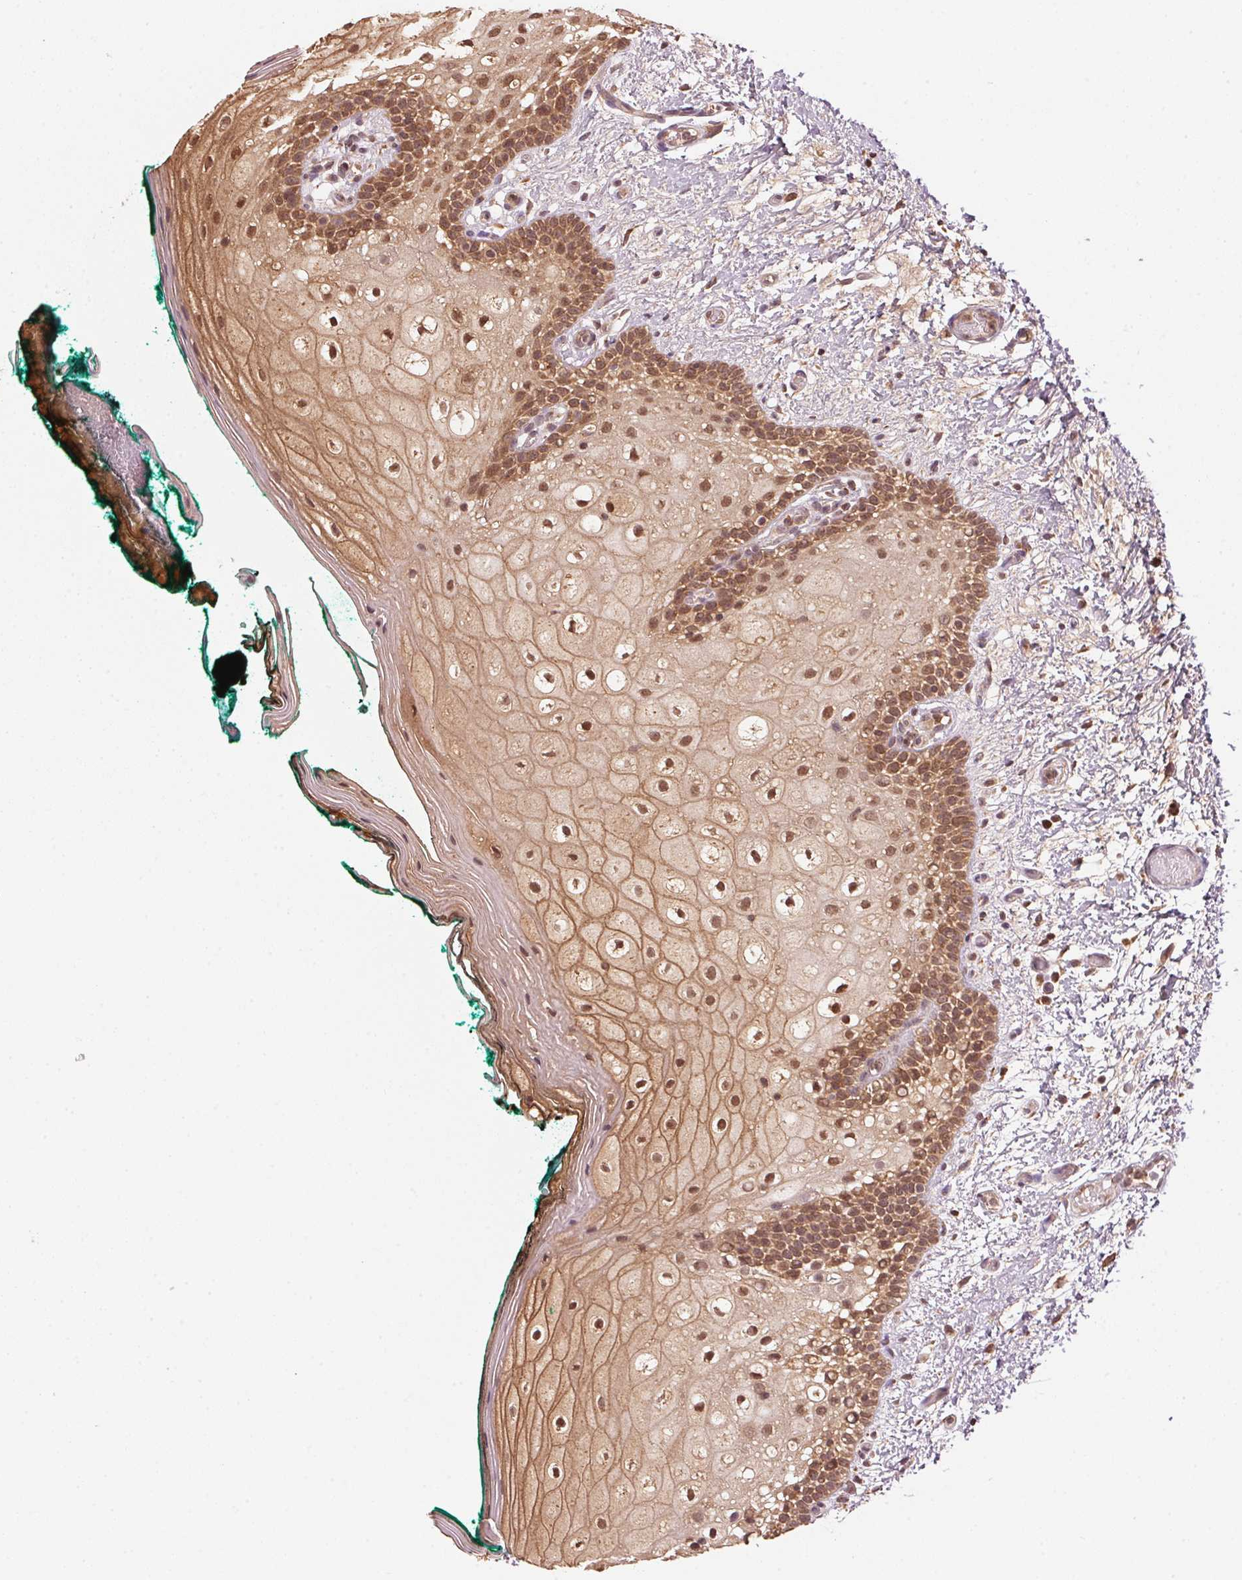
{"staining": {"intensity": "moderate", "quantity": "25%-75%", "location": "cytoplasmic/membranous,nuclear"}, "tissue": "oral mucosa", "cell_type": "Squamous epithelial cells", "image_type": "normal", "snomed": [{"axis": "morphology", "description": "Normal tissue, NOS"}, {"axis": "topography", "description": "Oral tissue"}], "caption": "An immunohistochemistry histopathology image of normal tissue is shown. Protein staining in brown shows moderate cytoplasmic/membranous,nuclear positivity in oral mucosa within squamous epithelial cells.", "gene": "ARHGAP6", "patient": {"sex": "female", "age": 83}}